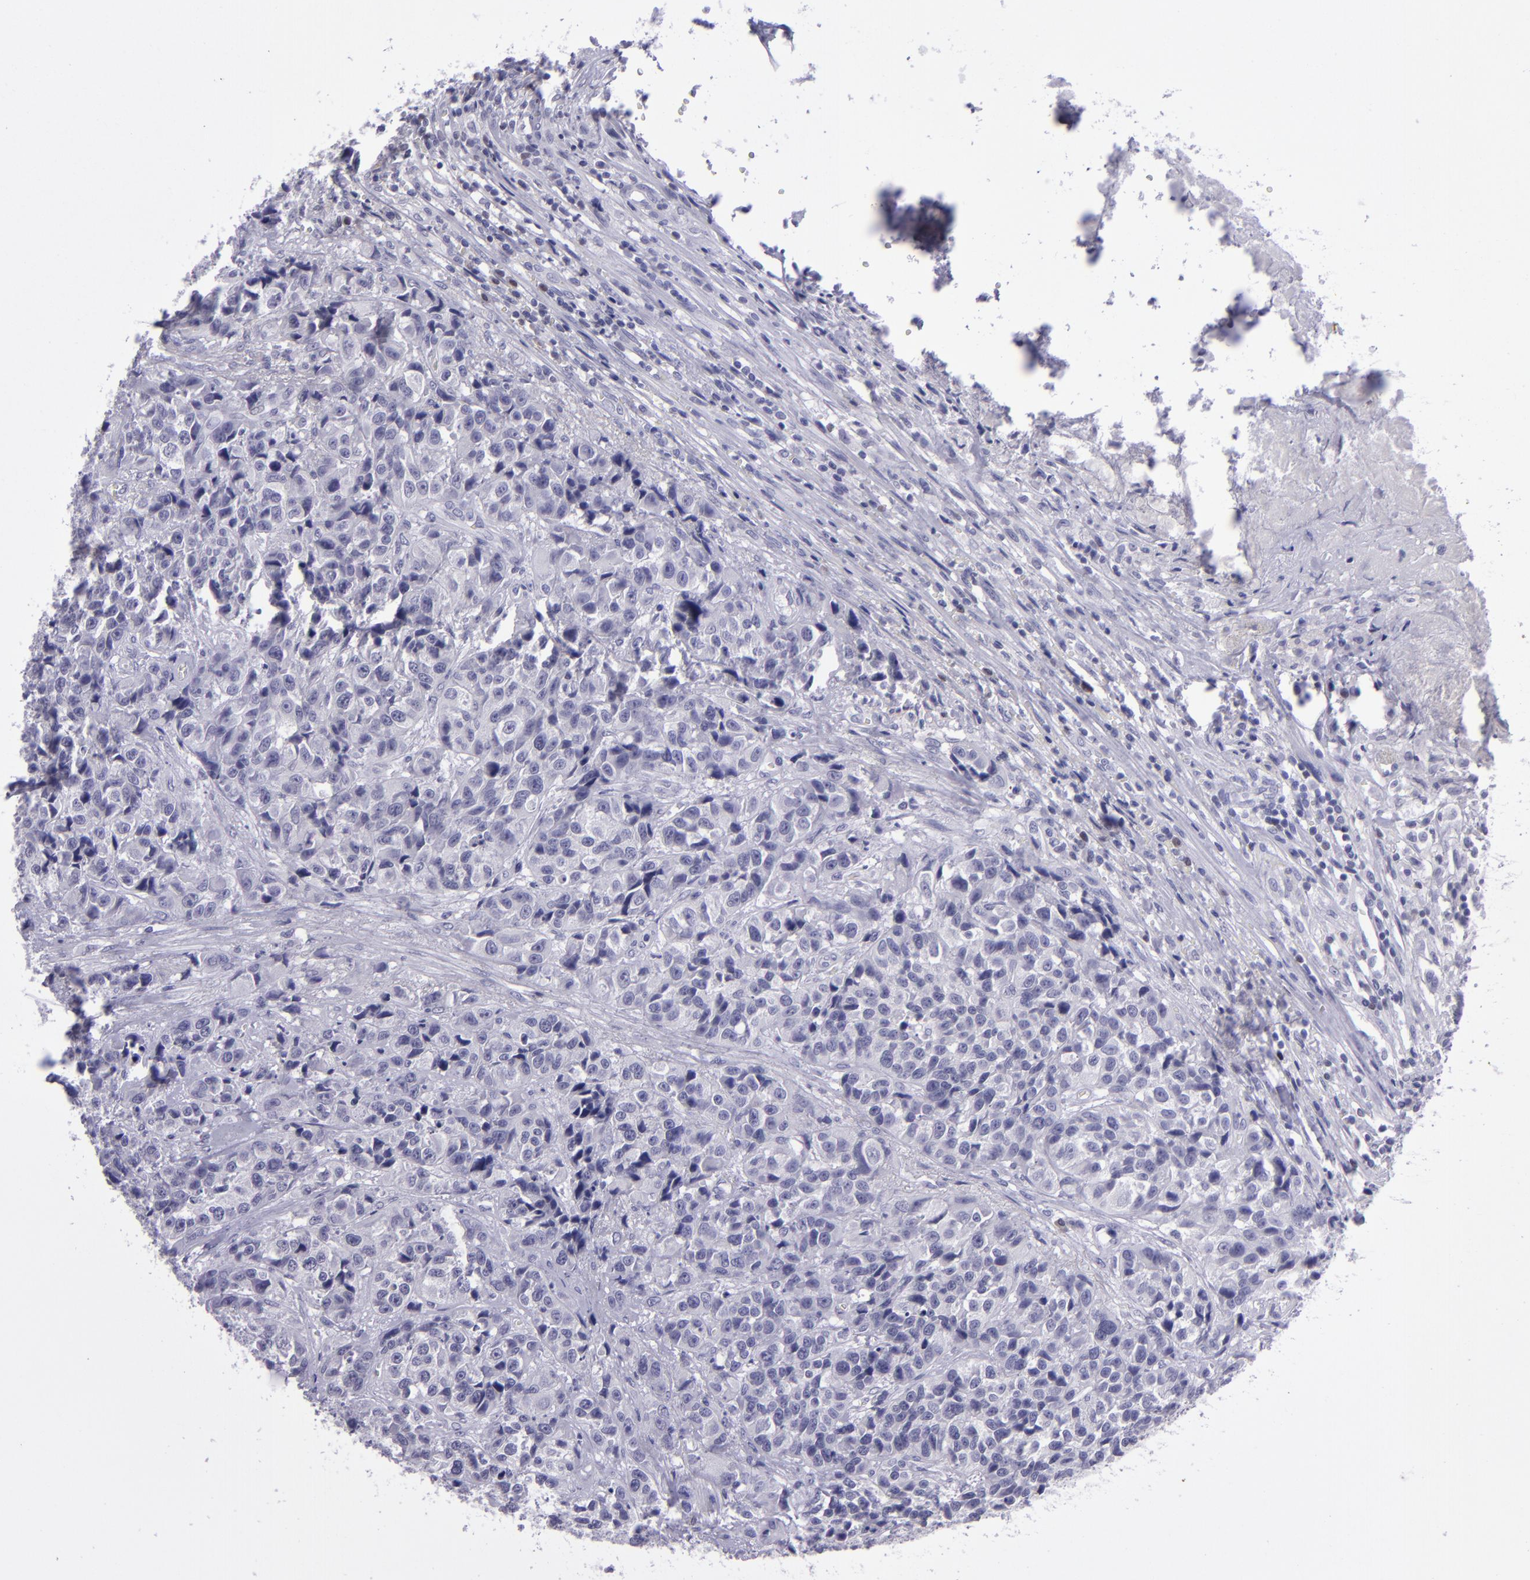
{"staining": {"intensity": "negative", "quantity": "none", "location": "none"}, "tissue": "urothelial cancer", "cell_type": "Tumor cells", "image_type": "cancer", "snomed": [{"axis": "morphology", "description": "Urothelial carcinoma, High grade"}, {"axis": "topography", "description": "Urinary bladder"}], "caption": "Image shows no significant protein staining in tumor cells of urothelial cancer.", "gene": "POU2F2", "patient": {"sex": "female", "age": 81}}